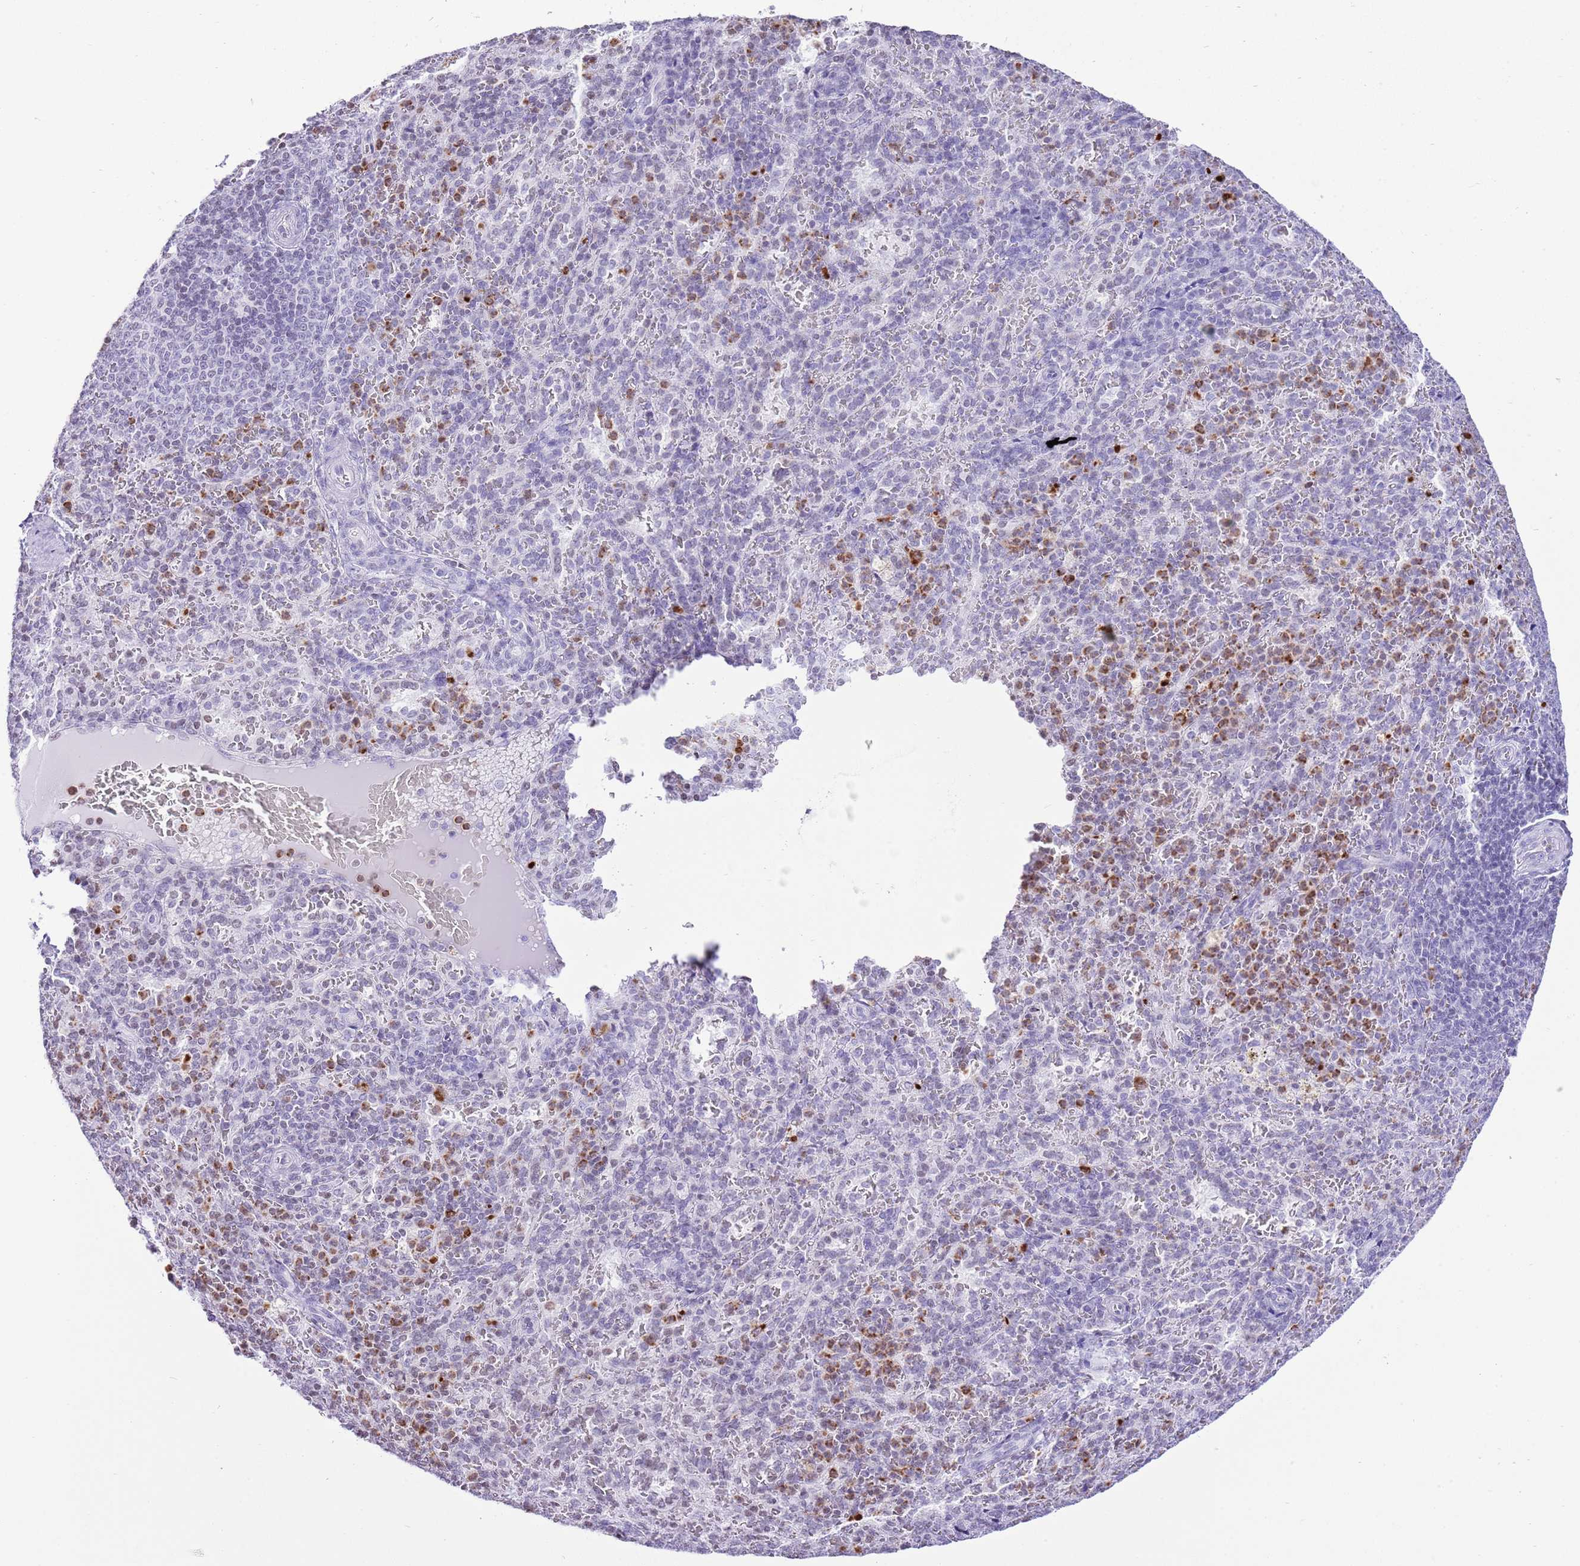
{"staining": {"intensity": "moderate", "quantity": "<25%", "location": "cytoplasmic/membranous"}, "tissue": "spleen", "cell_type": "Cells in red pulp", "image_type": "normal", "snomed": [{"axis": "morphology", "description": "Normal tissue, NOS"}, {"axis": "topography", "description": "Spleen"}], "caption": "DAB (3,3'-diaminobenzidine) immunohistochemical staining of benign human spleen shows moderate cytoplasmic/membranous protein expression in approximately <25% of cells in red pulp.", "gene": "PRR15", "patient": {"sex": "female", "age": 21}}